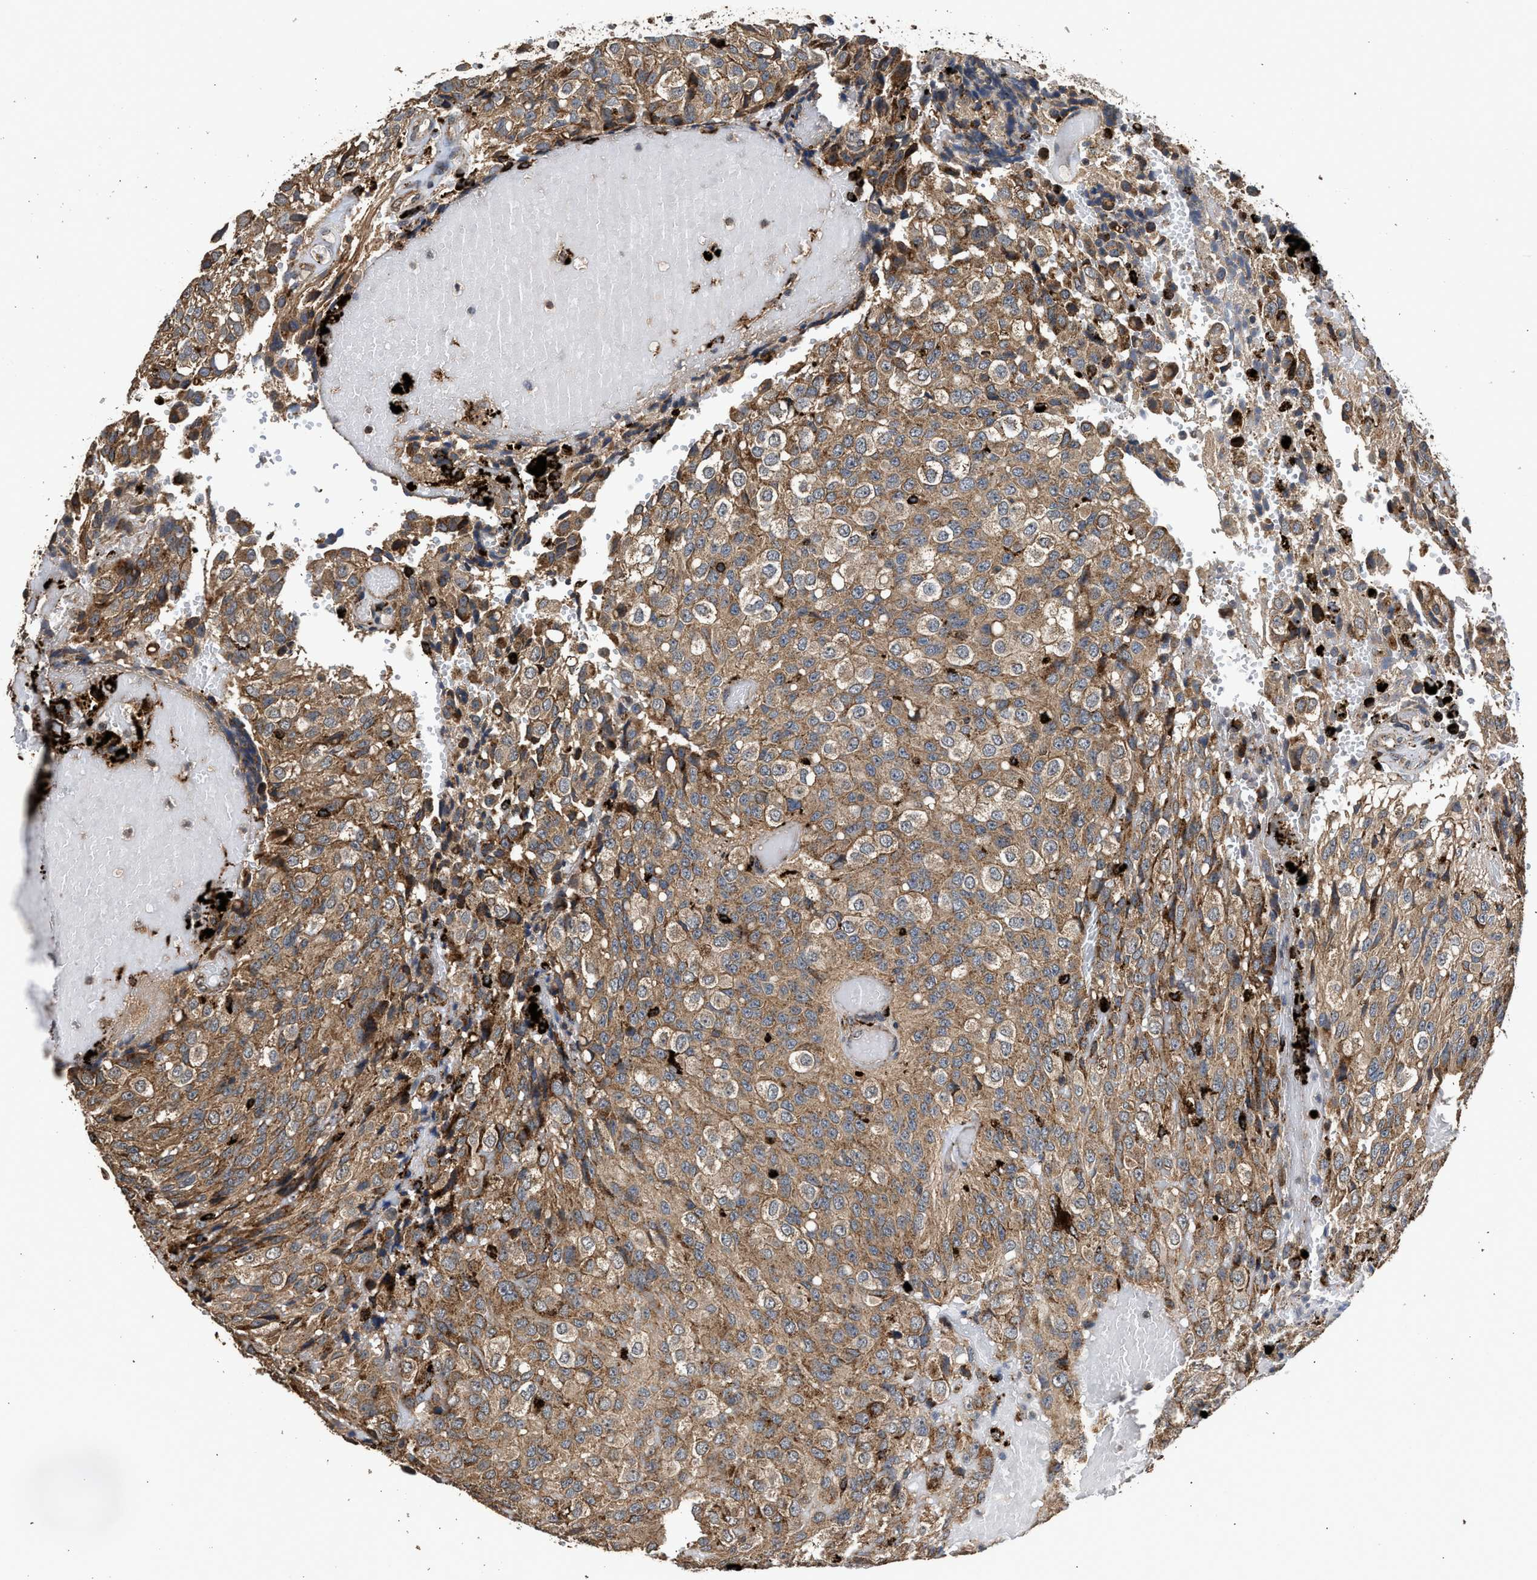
{"staining": {"intensity": "moderate", "quantity": ">75%", "location": "cytoplasmic/membranous"}, "tissue": "glioma", "cell_type": "Tumor cells", "image_type": "cancer", "snomed": [{"axis": "morphology", "description": "Glioma, malignant, High grade"}, {"axis": "topography", "description": "Brain"}], "caption": "There is medium levels of moderate cytoplasmic/membranous staining in tumor cells of malignant glioma (high-grade), as demonstrated by immunohistochemical staining (brown color).", "gene": "CTSV", "patient": {"sex": "male", "age": 32}}